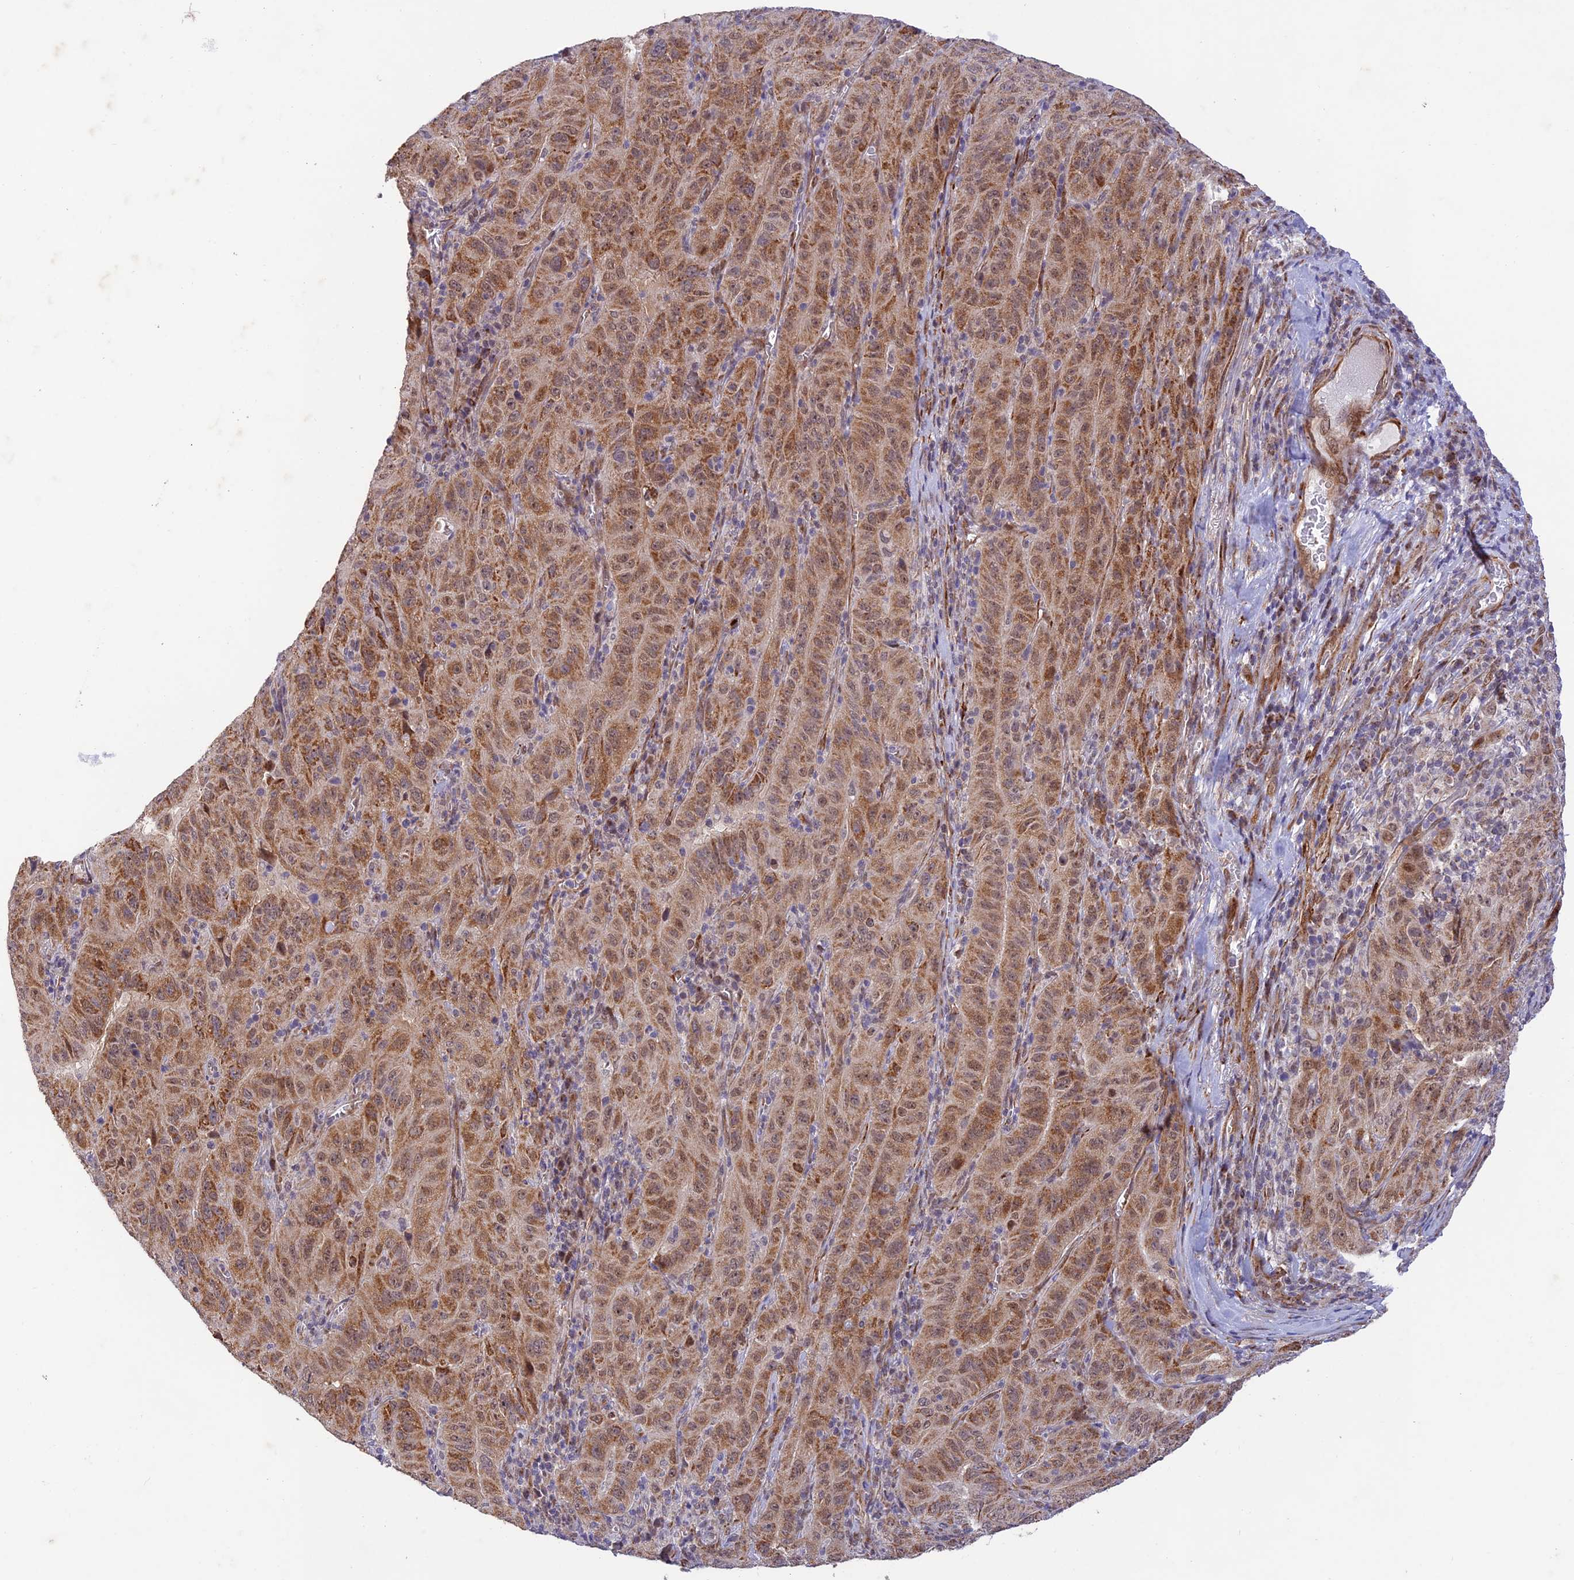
{"staining": {"intensity": "moderate", "quantity": ">75%", "location": "cytoplasmic/membranous"}, "tissue": "pancreatic cancer", "cell_type": "Tumor cells", "image_type": "cancer", "snomed": [{"axis": "morphology", "description": "Adenocarcinoma, NOS"}, {"axis": "topography", "description": "Pancreas"}], "caption": "Pancreatic cancer (adenocarcinoma) tissue exhibits moderate cytoplasmic/membranous expression in approximately >75% of tumor cells, visualized by immunohistochemistry.", "gene": "WDR55", "patient": {"sex": "male", "age": 63}}